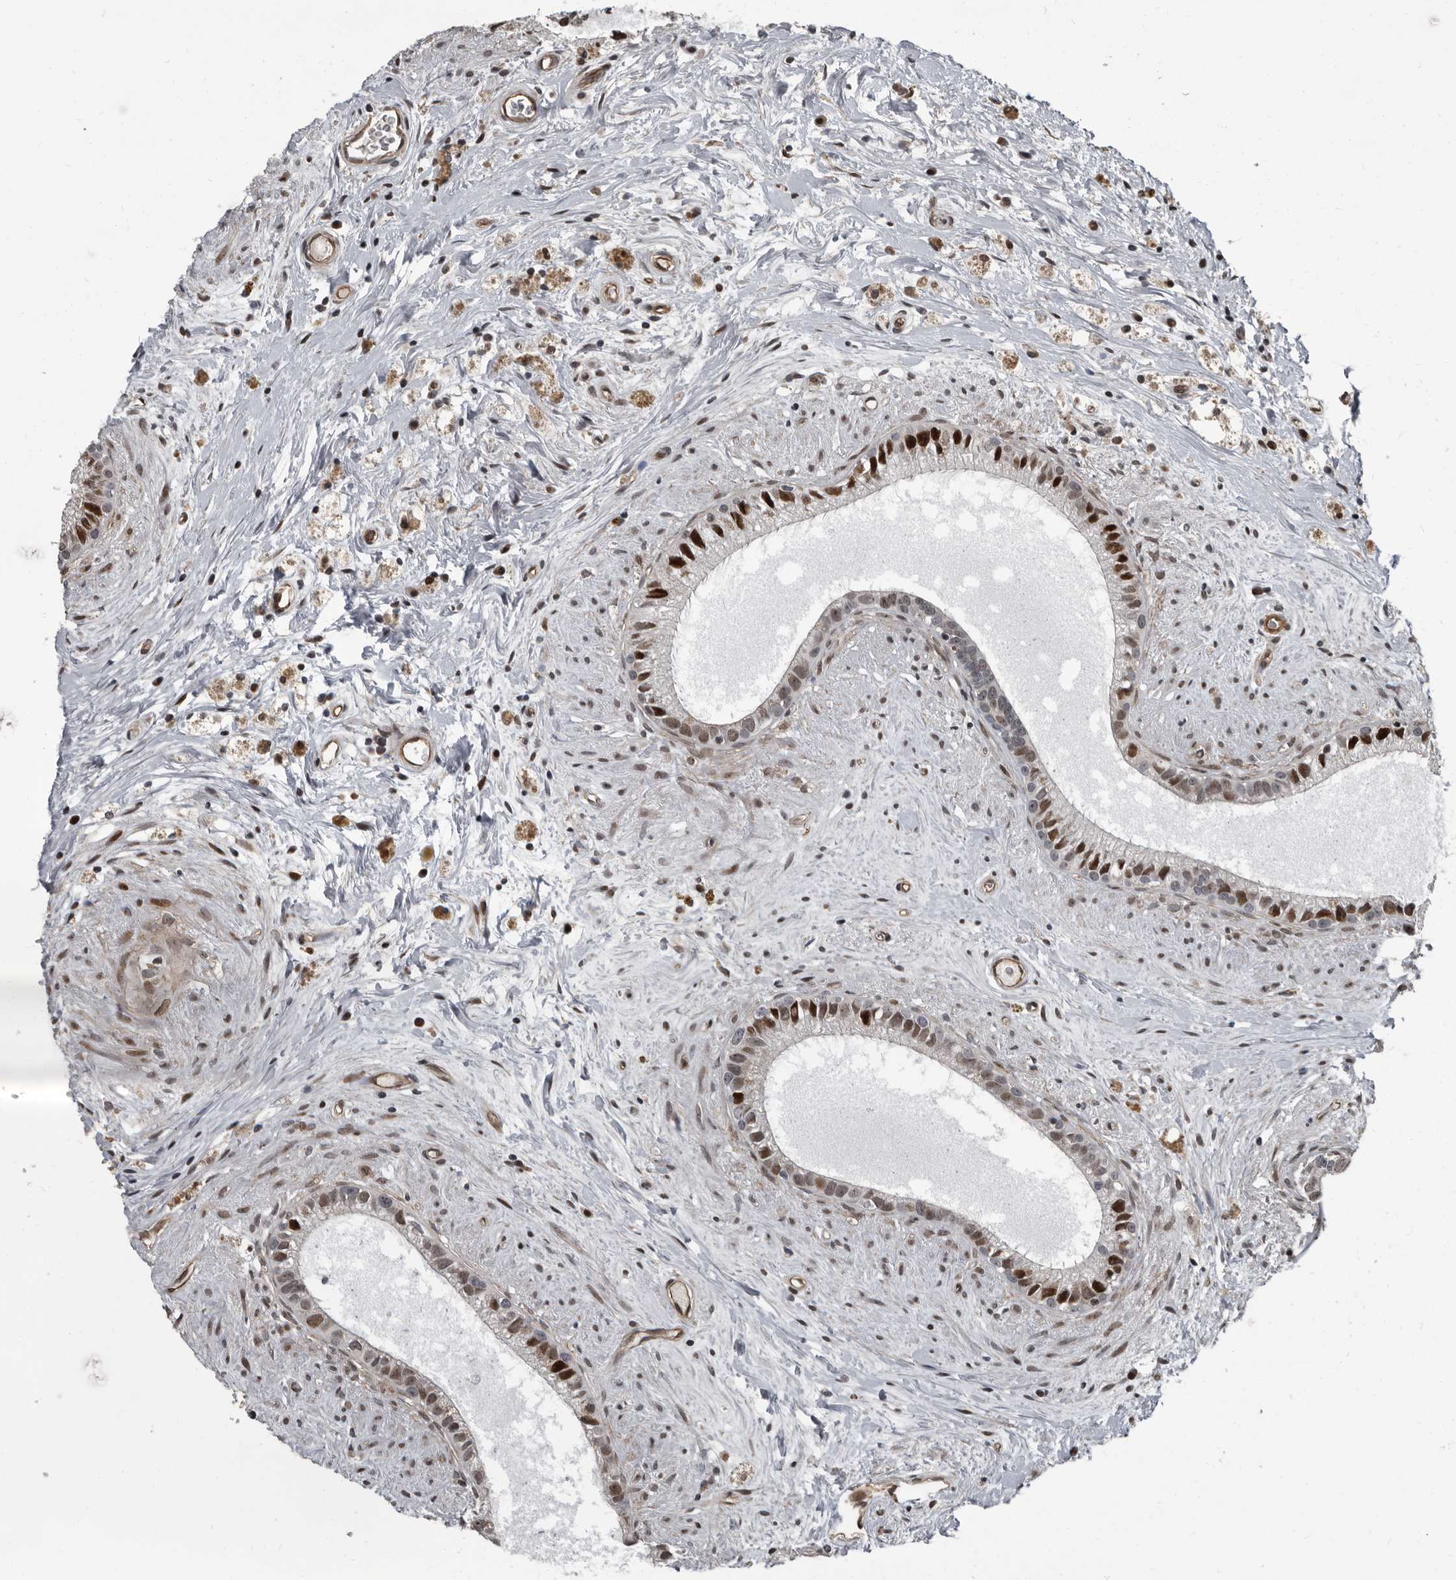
{"staining": {"intensity": "strong", "quantity": "<25%", "location": "nuclear"}, "tissue": "epididymis", "cell_type": "Glandular cells", "image_type": "normal", "snomed": [{"axis": "morphology", "description": "Normal tissue, NOS"}, {"axis": "topography", "description": "Epididymis"}], "caption": "IHC (DAB) staining of normal epididymis exhibits strong nuclear protein positivity in about <25% of glandular cells.", "gene": "CHD1L", "patient": {"sex": "male", "age": 80}}